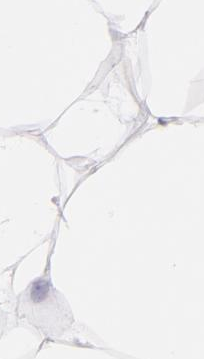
{"staining": {"intensity": "negative", "quantity": "none", "location": "none"}, "tissue": "adipose tissue", "cell_type": "Adipocytes", "image_type": "normal", "snomed": [{"axis": "morphology", "description": "Normal tissue, NOS"}, {"axis": "morphology", "description": "Duct carcinoma"}, {"axis": "topography", "description": "Breast"}, {"axis": "topography", "description": "Adipose tissue"}], "caption": "Adipocytes are negative for brown protein staining in benign adipose tissue. (DAB IHC, high magnification).", "gene": "SPN", "patient": {"sex": "female", "age": 37}}